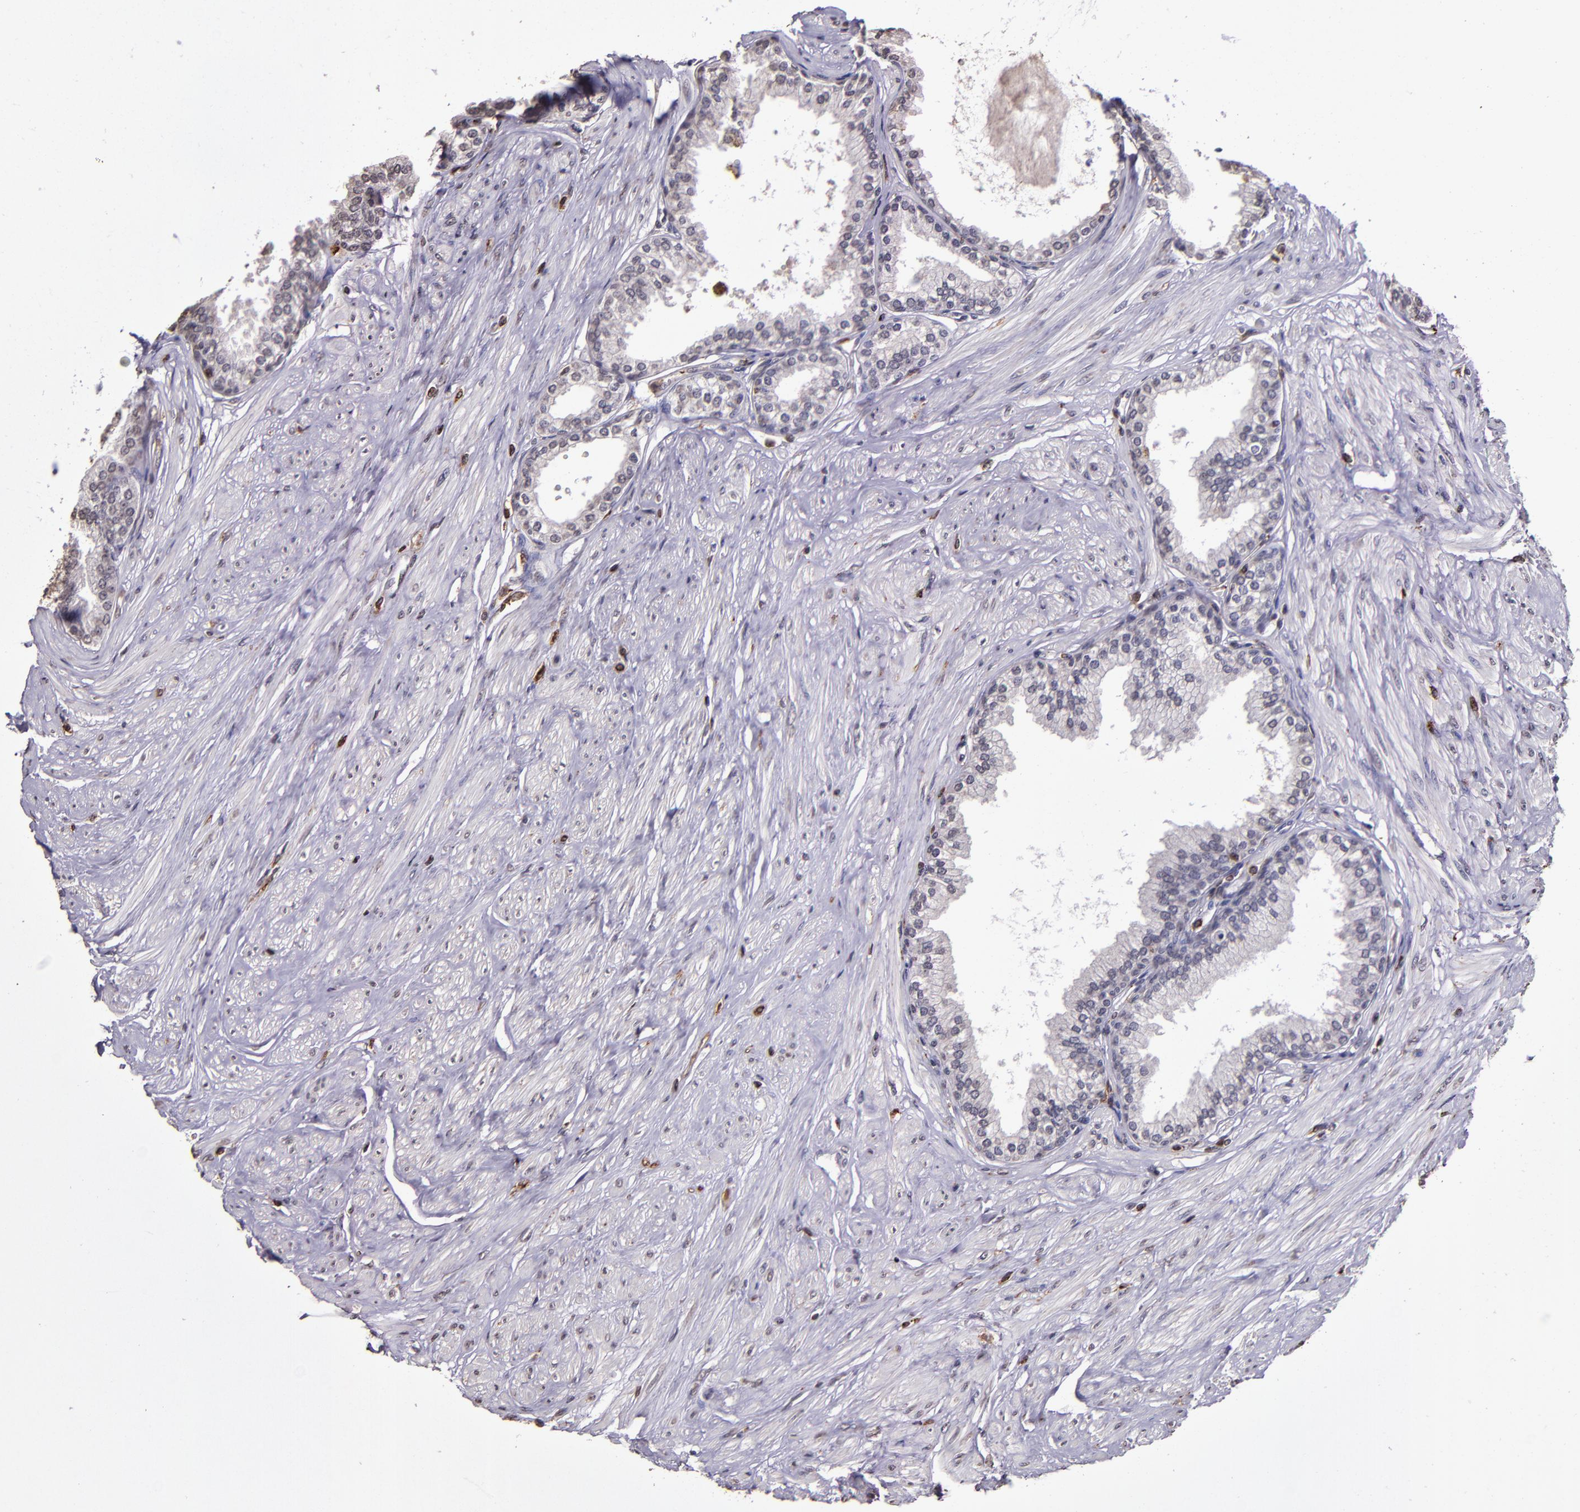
{"staining": {"intensity": "negative", "quantity": "none", "location": "none"}, "tissue": "prostate", "cell_type": "Glandular cells", "image_type": "normal", "snomed": [{"axis": "morphology", "description": "Normal tissue, NOS"}, {"axis": "topography", "description": "Prostate"}], "caption": "Glandular cells are negative for brown protein staining in normal prostate. Brightfield microscopy of IHC stained with DAB (3,3'-diaminobenzidine) (brown) and hematoxylin (blue), captured at high magnification.", "gene": "SLC2A3", "patient": {"sex": "male", "age": 64}}